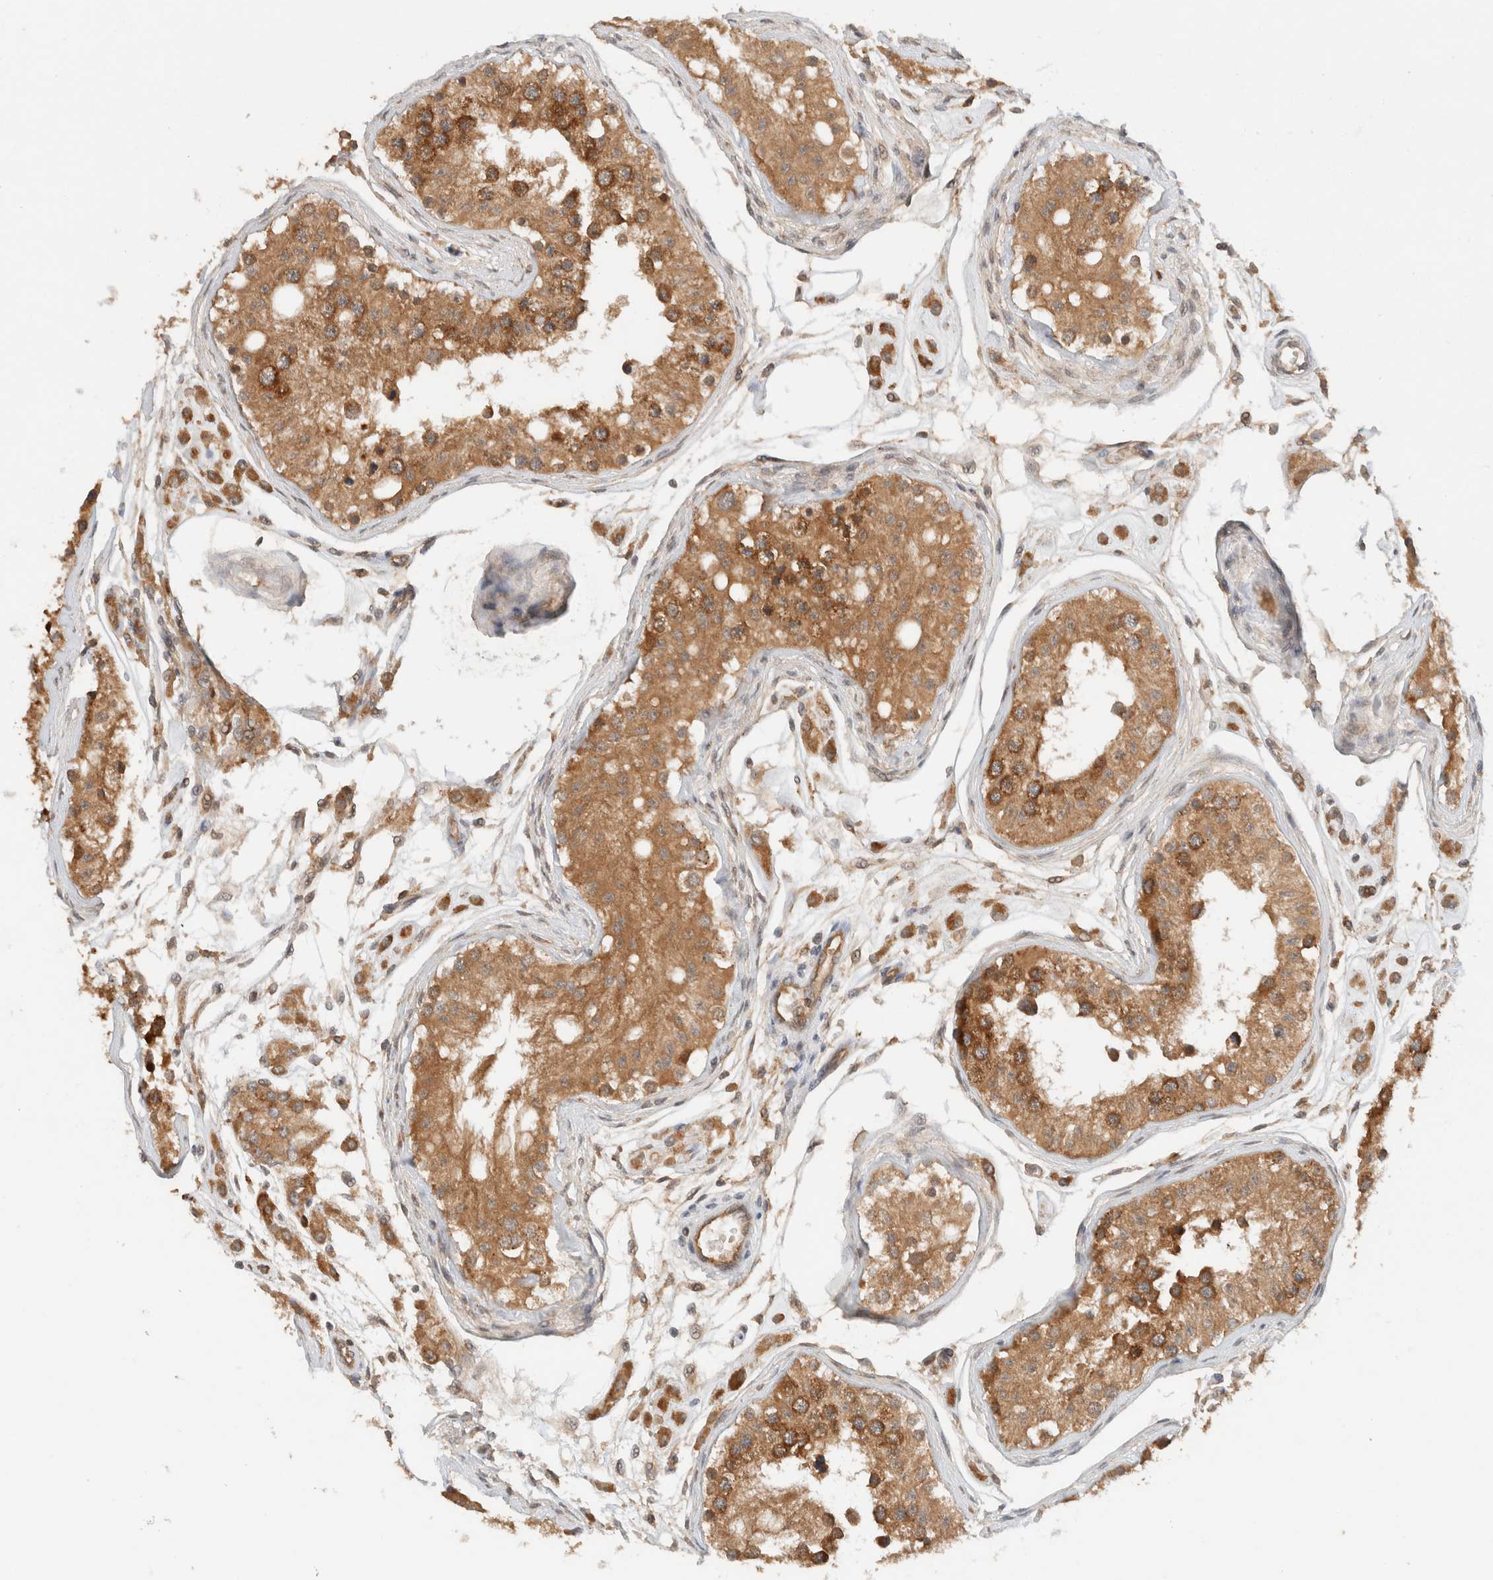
{"staining": {"intensity": "strong", "quantity": ">75%", "location": "cytoplasmic/membranous"}, "tissue": "testis", "cell_type": "Cells in seminiferous ducts", "image_type": "normal", "snomed": [{"axis": "morphology", "description": "Normal tissue, NOS"}, {"axis": "morphology", "description": "Adenocarcinoma, metastatic, NOS"}, {"axis": "topography", "description": "Testis"}], "caption": "Immunohistochemical staining of benign human testis exhibits >75% levels of strong cytoplasmic/membranous protein expression in approximately >75% of cells in seminiferous ducts.", "gene": "ARFGEF2", "patient": {"sex": "male", "age": 26}}